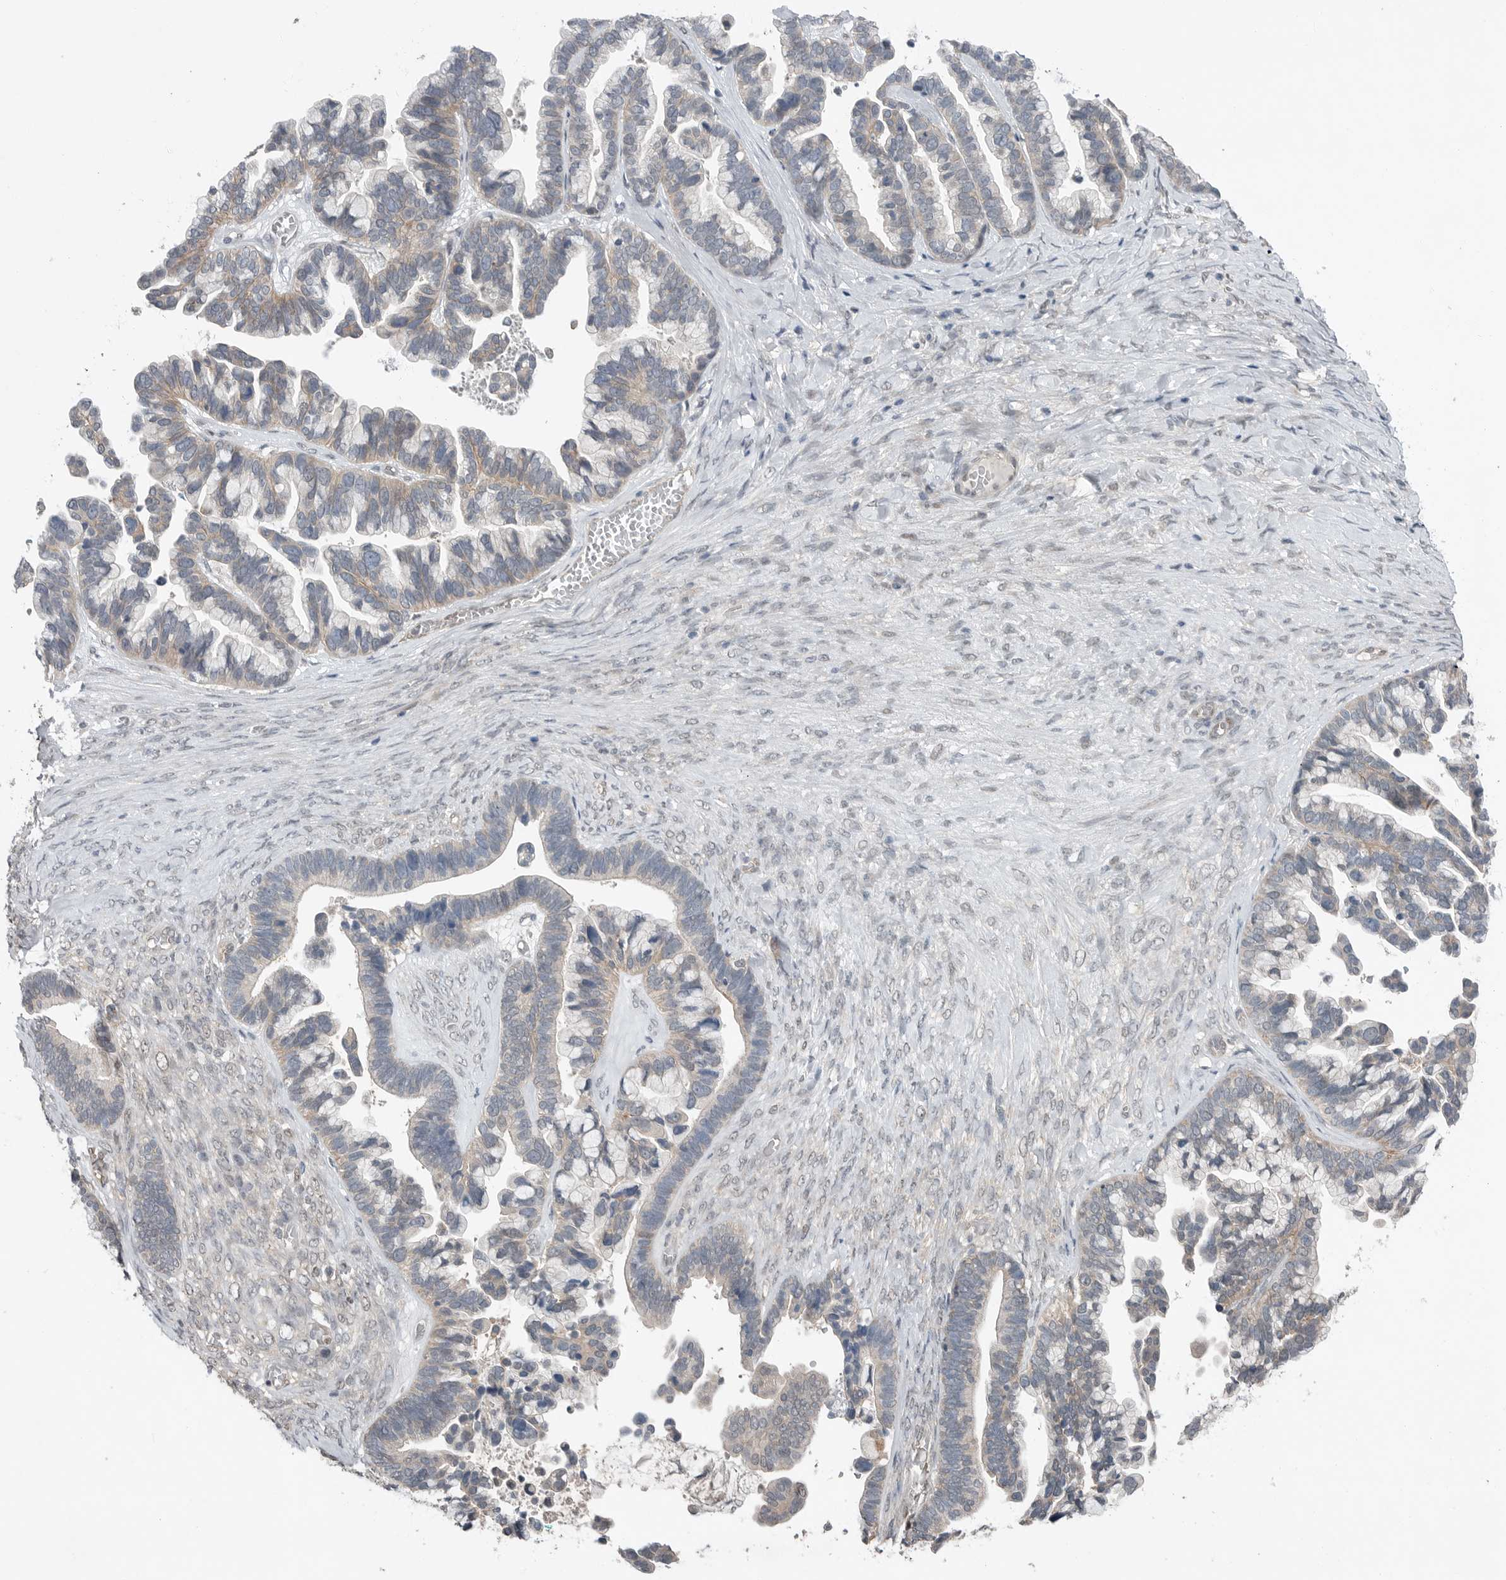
{"staining": {"intensity": "negative", "quantity": "none", "location": "none"}, "tissue": "ovarian cancer", "cell_type": "Tumor cells", "image_type": "cancer", "snomed": [{"axis": "morphology", "description": "Cystadenocarcinoma, serous, NOS"}, {"axis": "topography", "description": "Ovary"}], "caption": "A high-resolution photomicrograph shows immunohistochemistry staining of ovarian cancer, which exhibits no significant staining in tumor cells.", "gene": "MFAP3L", "patient": {"sex": "female", "age": 56}}